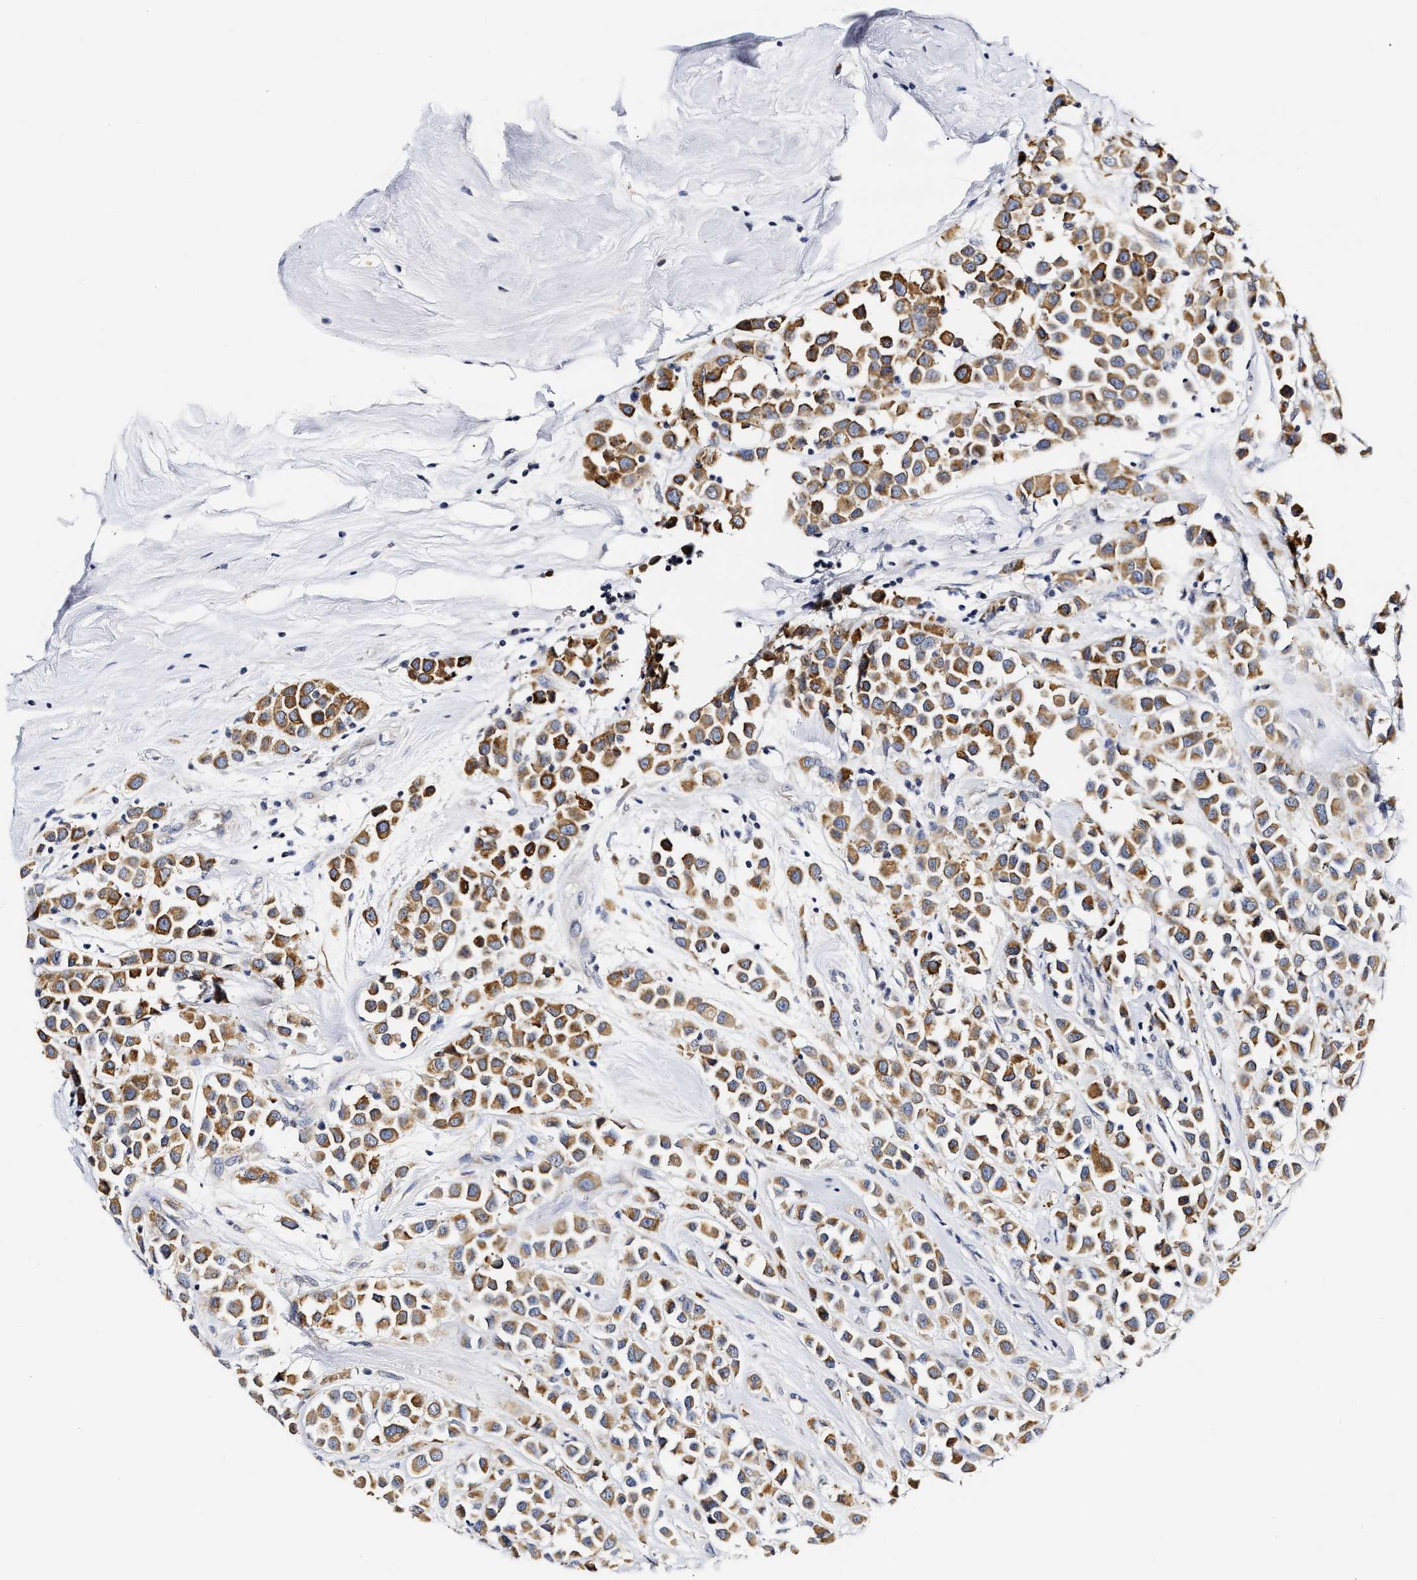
{"staining": {"intensity": "moderate", "quantity": ">75%", "location": "cytoplasmic/membranous"}, "tissue": "breast cancer", "cell_type": "Tumor cells", "image_type": "cancer", "snomed": [{"axis": "morphology", "description": "Duct carcinoma"}, {"axis": "topography", "description": "Breast"}], "caption": "Protein expression by immunohistochemistry demonstrates moderate cytoplasmic/membranous staining in about >75% of tumor cells in invasive ductal carcinoma (breast).", "gene": "RINT1", "patient": {"sex": "female", "age": 61}}